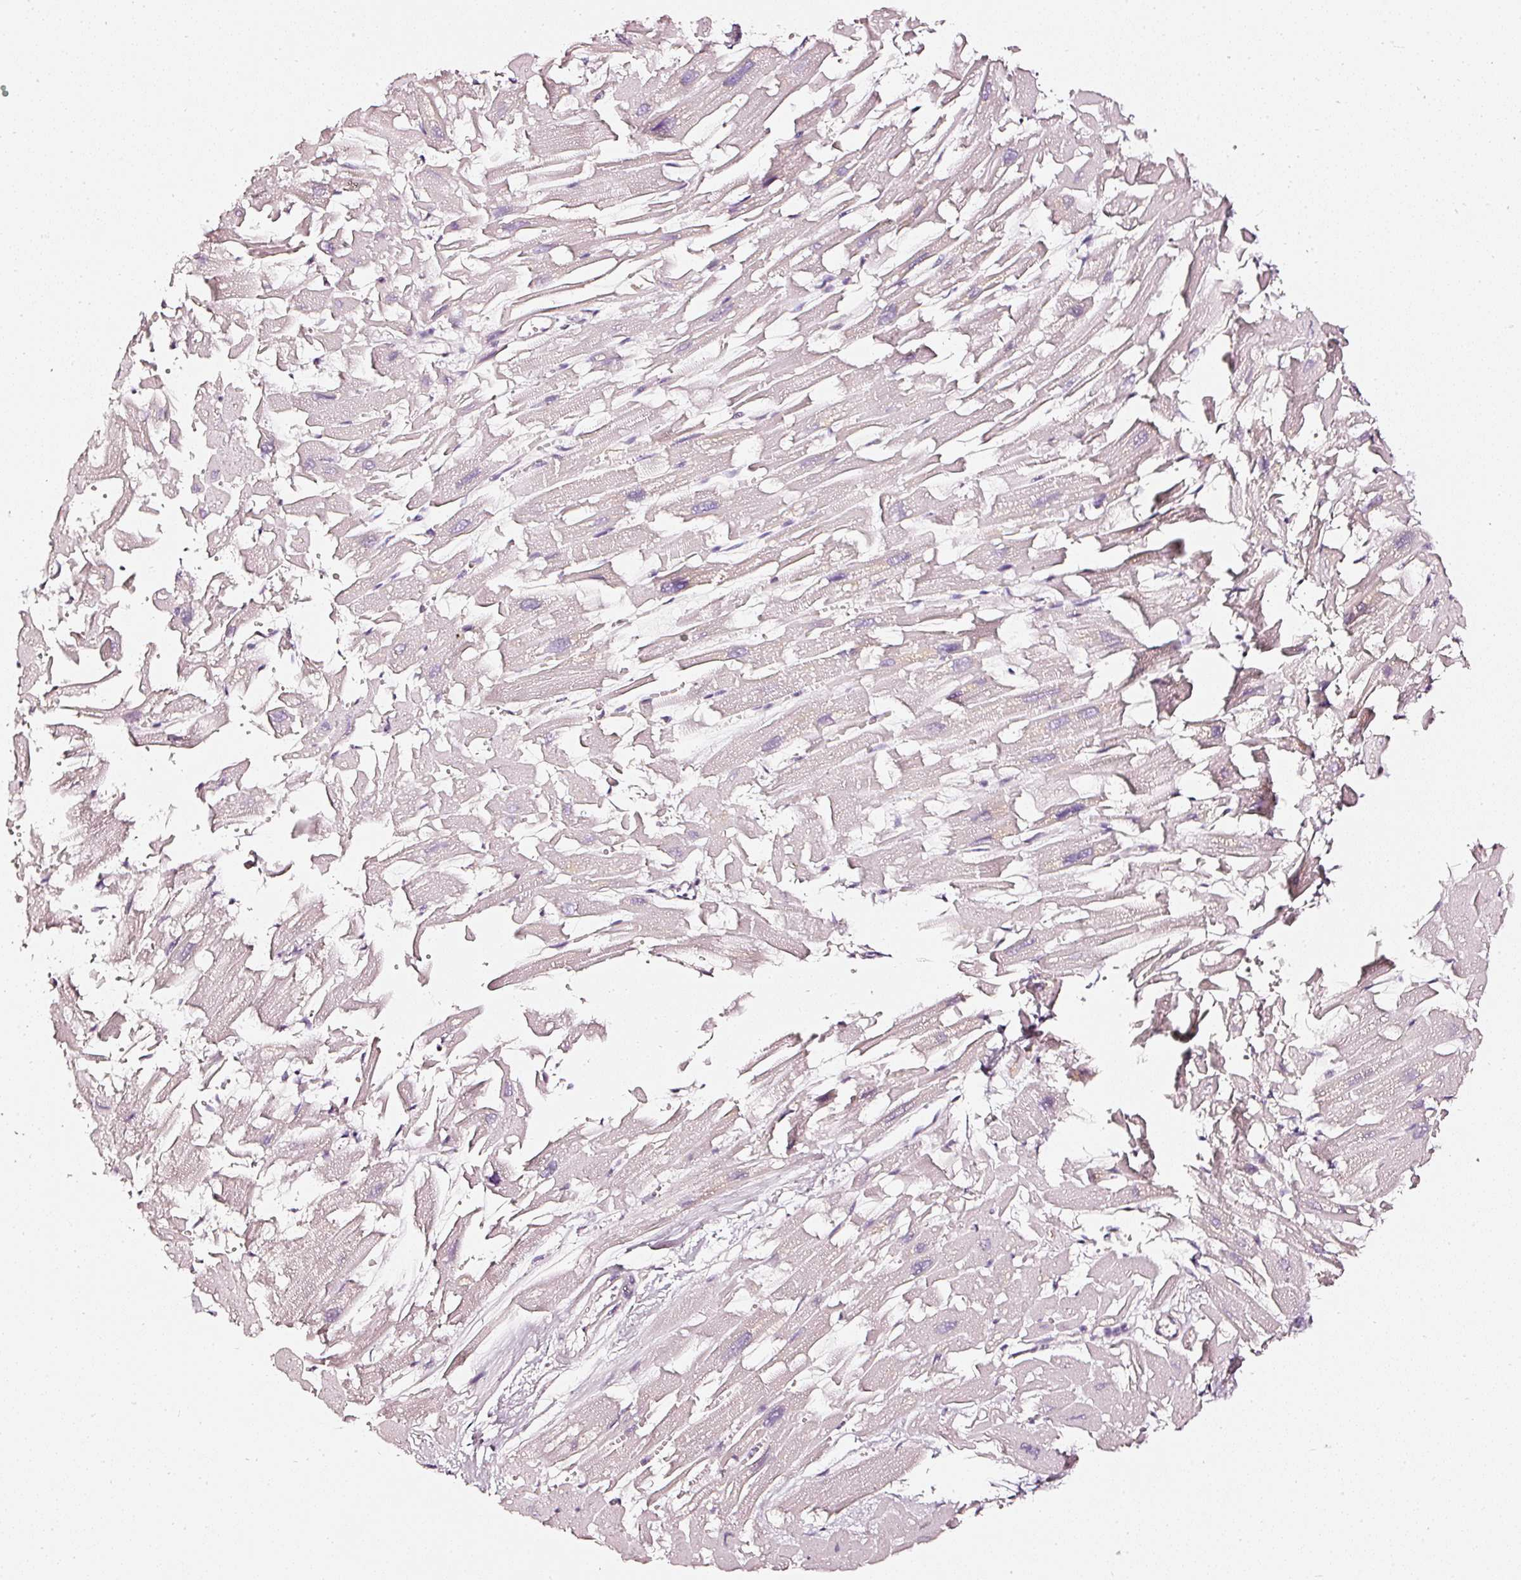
{"staining": {"intensity": "negative", "quantity": "none", "location": "none"}, "tissue": "heart muscle", "cell_type": "Cardiomyocytes", "image_type": "normal", "snomed": [{"axis": "morphology", "description": "Normal tissue, NOS"}, {"axis": "topography", "description": "Heart"}], "caption": "Immunohistochemical staining of unremarkable heart muscle reveals no significant positivity in cardiomyocytes.", "gene": "CNP", "patient": {"sex": "female", "age": 64}}